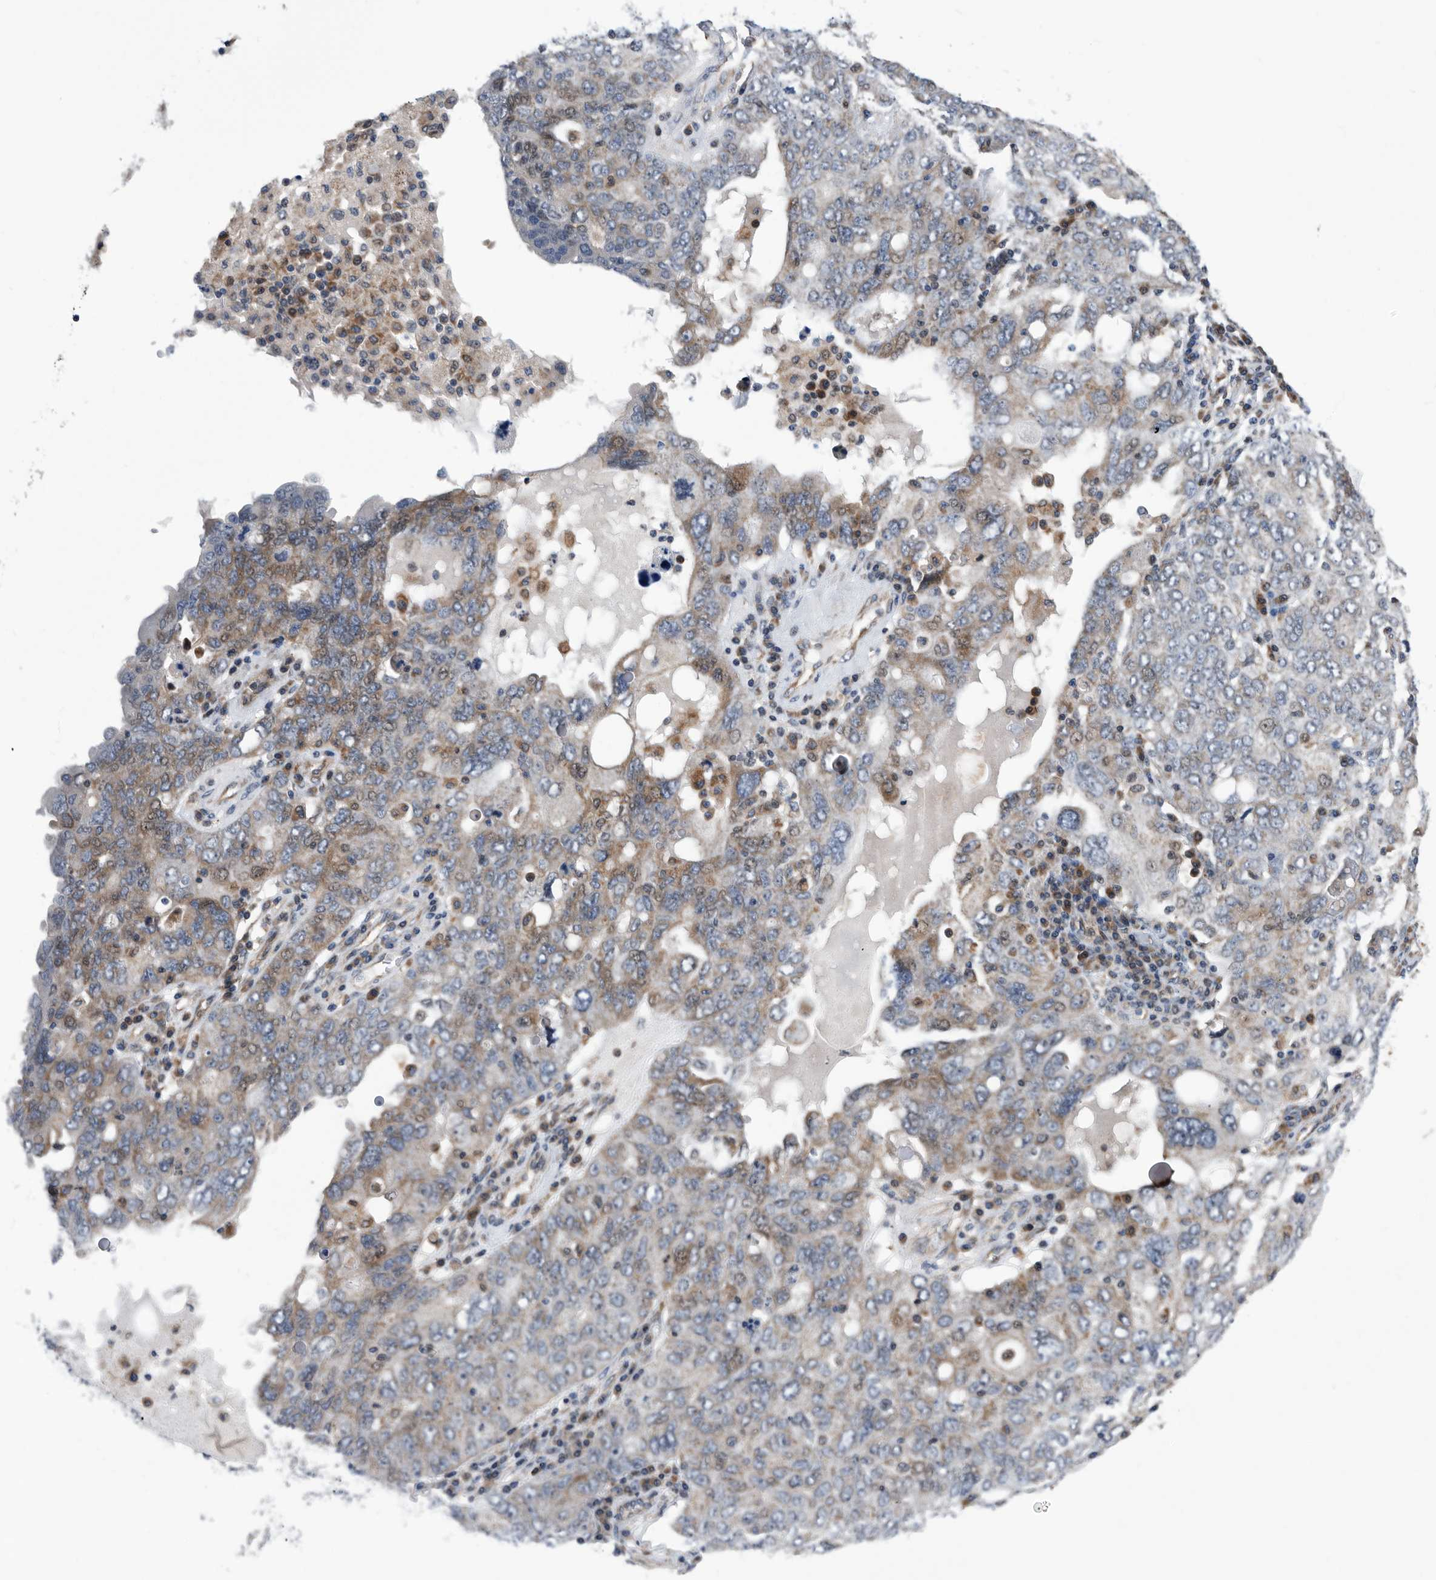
{"staining": {"intensity": "moderate", "quantity": "<25%", "location": "cytoplasmic/membranous"}, "tissue": "ovarian cancer", "cell_type": "Tumor cells", "image_type": "cancer", "snomed": [{"axis": "morphology", "description": "Carcinoma, endometroid"}, {"axis": "topography", "description": "Ovary"}], "caption": "Brown immunohistochemical staining in endometroid carcinoma (ovarian) reveals moderate cytoplasmic/membranous expression in about <25% of tumor cells.", "gene": "SERINC2", "patient": {"sex": "female", "age": 62}}